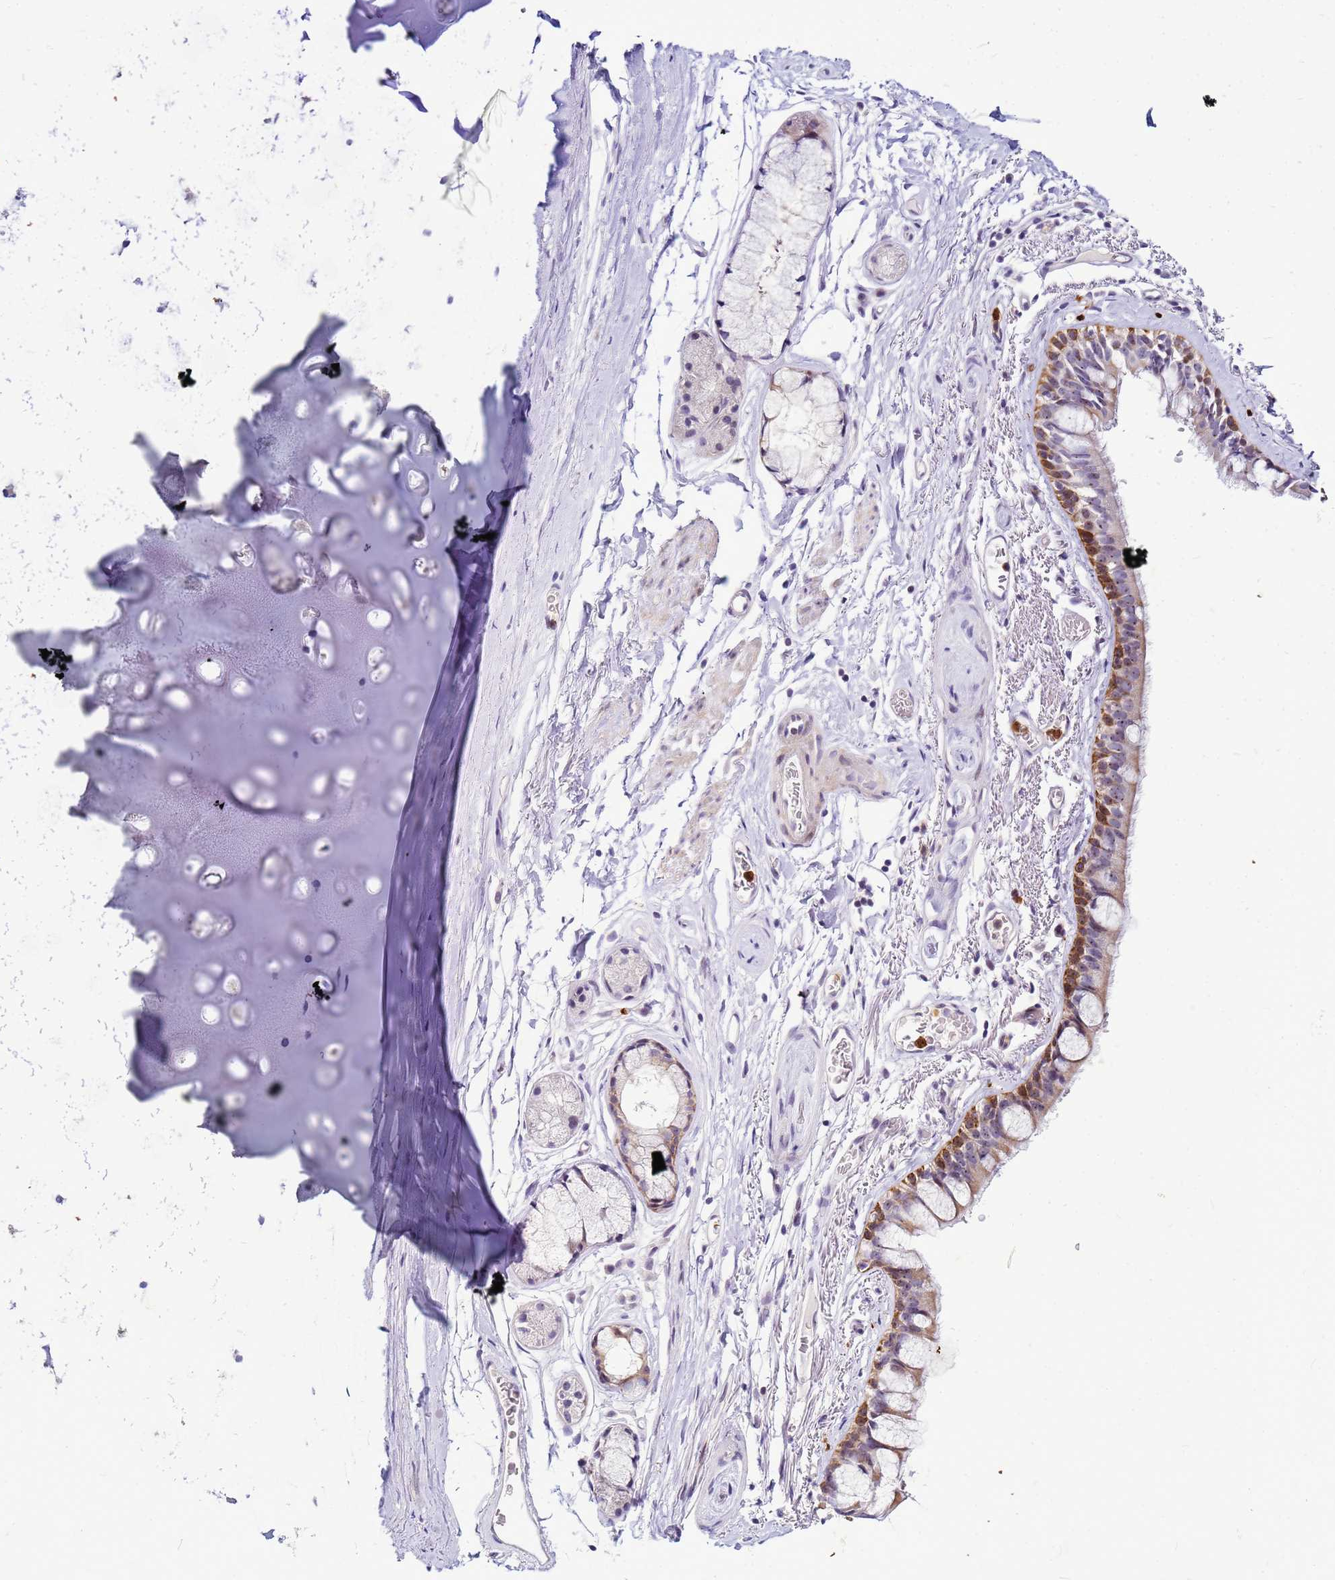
{"staining": {"intensity": "negative", "quantity": "none", "location": "none"}, "tissue": "adipose tissue", "cell_type": "Adipocytes", "image_type": "normal", "snomed": [{"axis": "morphology", "description": "Normal tissue, NOS"}, {"axis": "topography", "description": "Lymph node"}, {"axis": "topography", "description": "Bronchus"}], "caption": "Immunohistochemistry image of unremarkable human adipose tissue stained for a protein (brown), which reveals no positivity in adipocytes. (DAB immunohistochemistry with hematoxylin counter stain).", "gene": "VPS4B", "patient": {"sex": "male", "age": 63}}